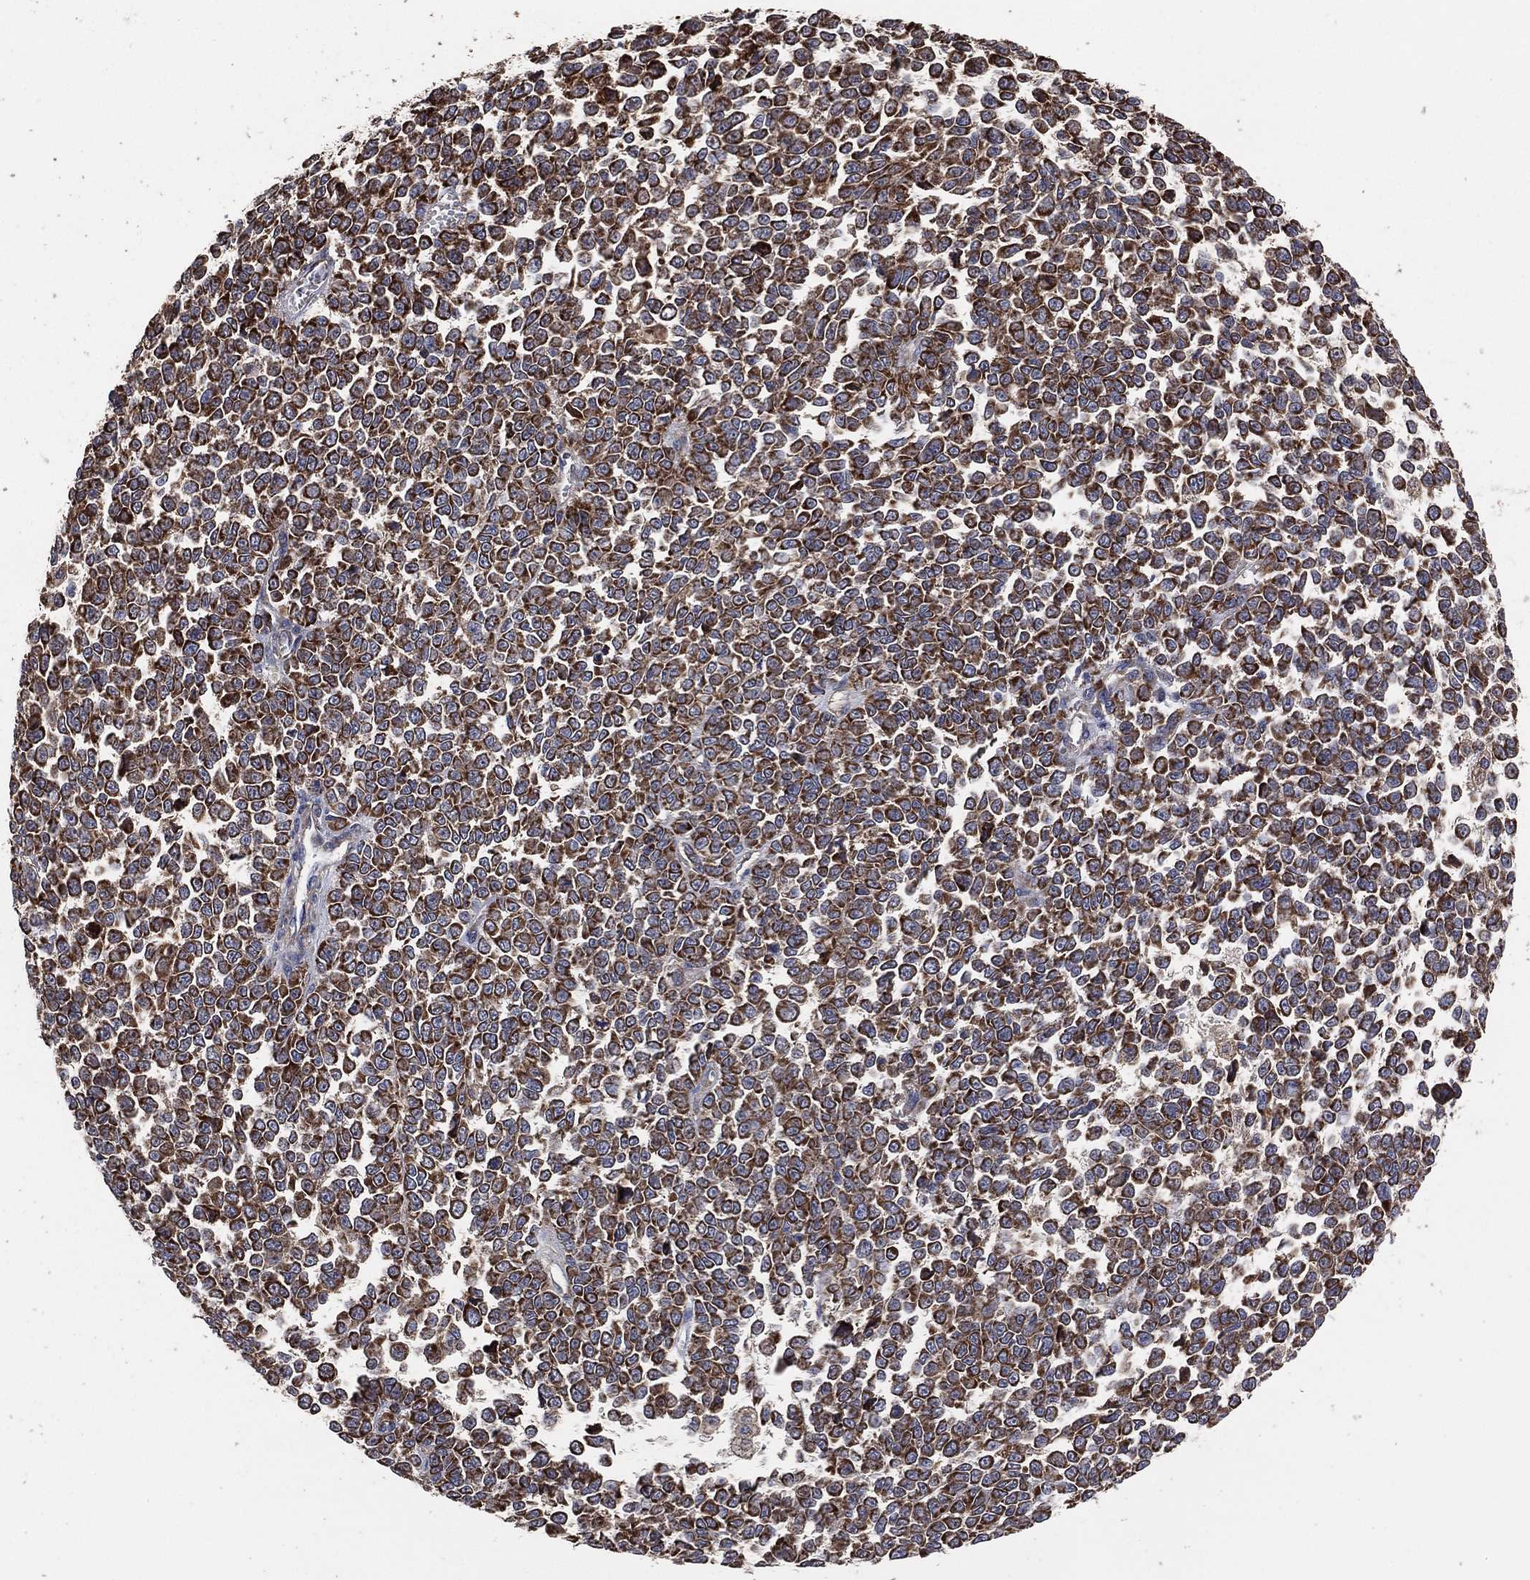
{"staining": {"intensity": "strong", "quantity": "25%-75%", "location": "cytoplasmic/membranous"}, "tissue": "melanoma", "cell_type": "Tumor cells", "image_type": "cancer", "snomed": [{"axis": "morphology", "description": "Malignant melanoma, NOS"}, {"axis": "topography", "description": "Skin"}], "caption": "Malignant melanoma was stained to show a protein in brown. There is high levels of strong cytoplasmic/membranous positivity in approximately 25%-75% of tumor cells.", "gene": "LIMD1", "patient": {"sex": "female", "age": 95}}